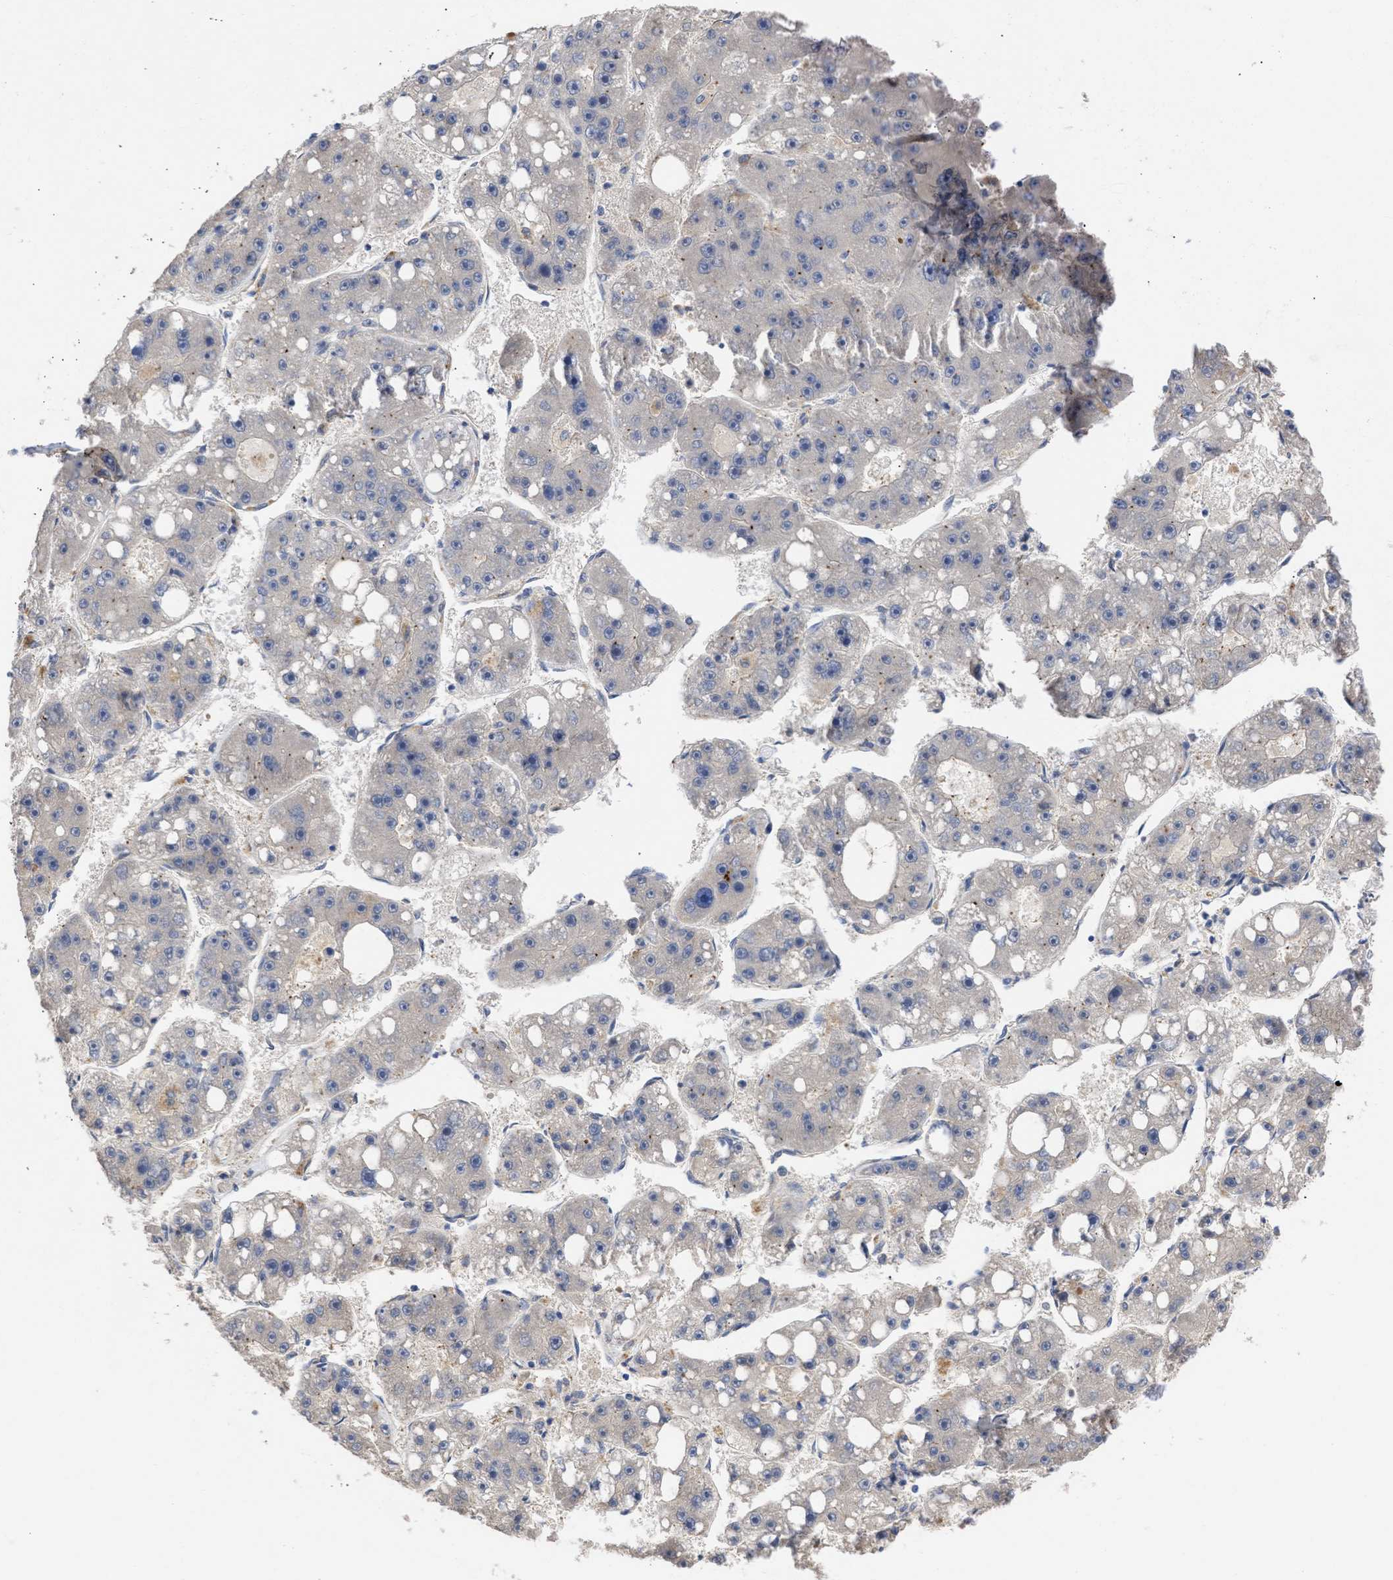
{"staining": {"intensity": "negative", "quantity": "none", "location": "none"}, "tissue": "liver cancer", "cell_type": "Tumor cells", "image_type": "cancer", "snomed": [{"axis": "morphology", "description": "Carcinoma, Hepatocellular, NOS"}, {"axis": "topography", "description": "Liver"}], "caption": "Tumor cells show no significant protein staining in liver cancer.", "gene": "ARHGEF4", "patient": {"sex": "female", "age": 61}}